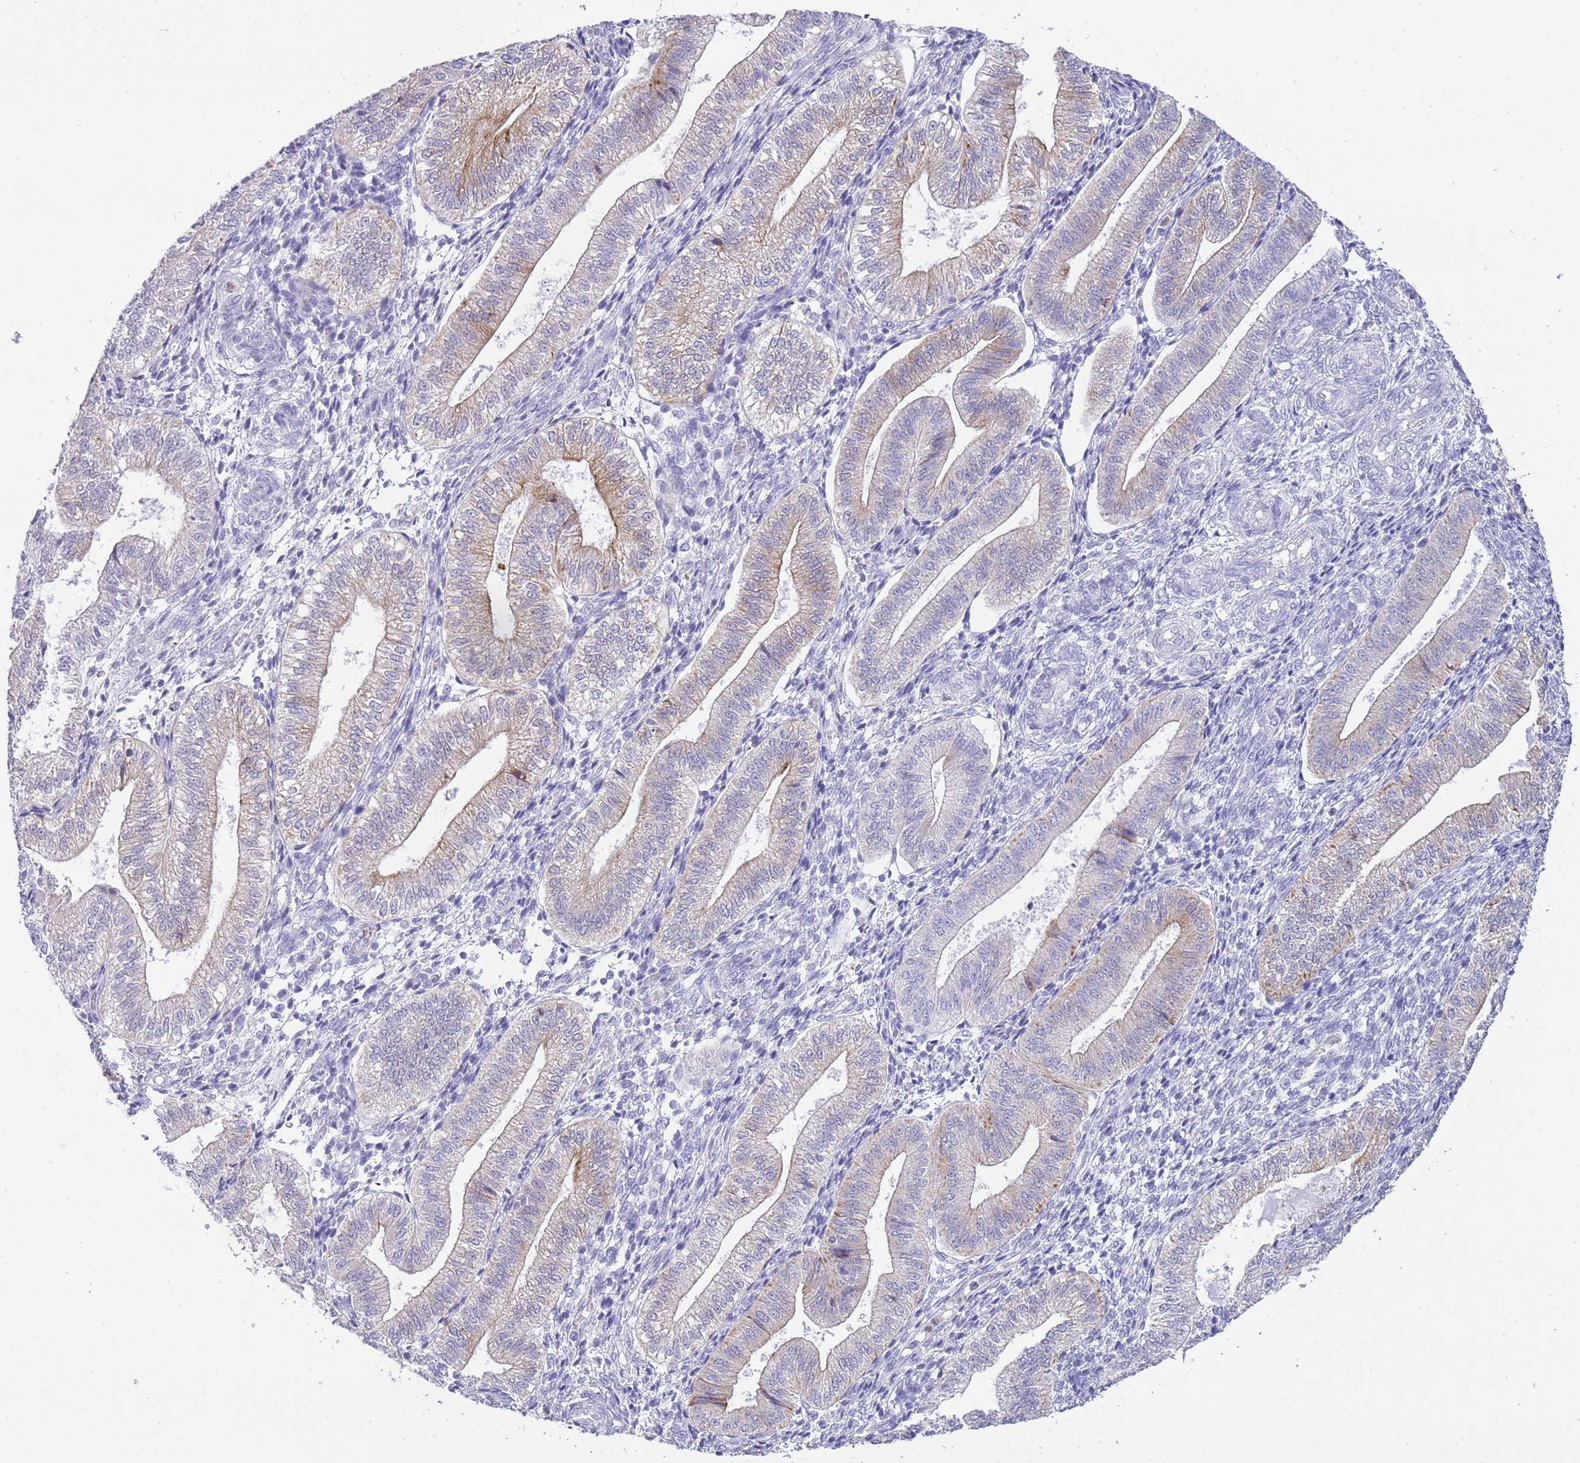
{"staining": {"intensity": "negative", "quantity": "none", "location": "none"}, "tissue": "endometrium", "cell_type": "Cells in endometrial stroma", "image_type": "normal", "snomed": [{"axis": "morphology", "description": "Normal tissue, NOS"}, {"axis": "topography", "description": "Endometrium"}], "caption": "Micrograph shows no significant protein expression in cells in endometrial stroma of normal endometrium. (DAB immunohistochemistry, high magnification).", "gene": "OR2Z1", "patient": {"sex": "female", "age": 34}}